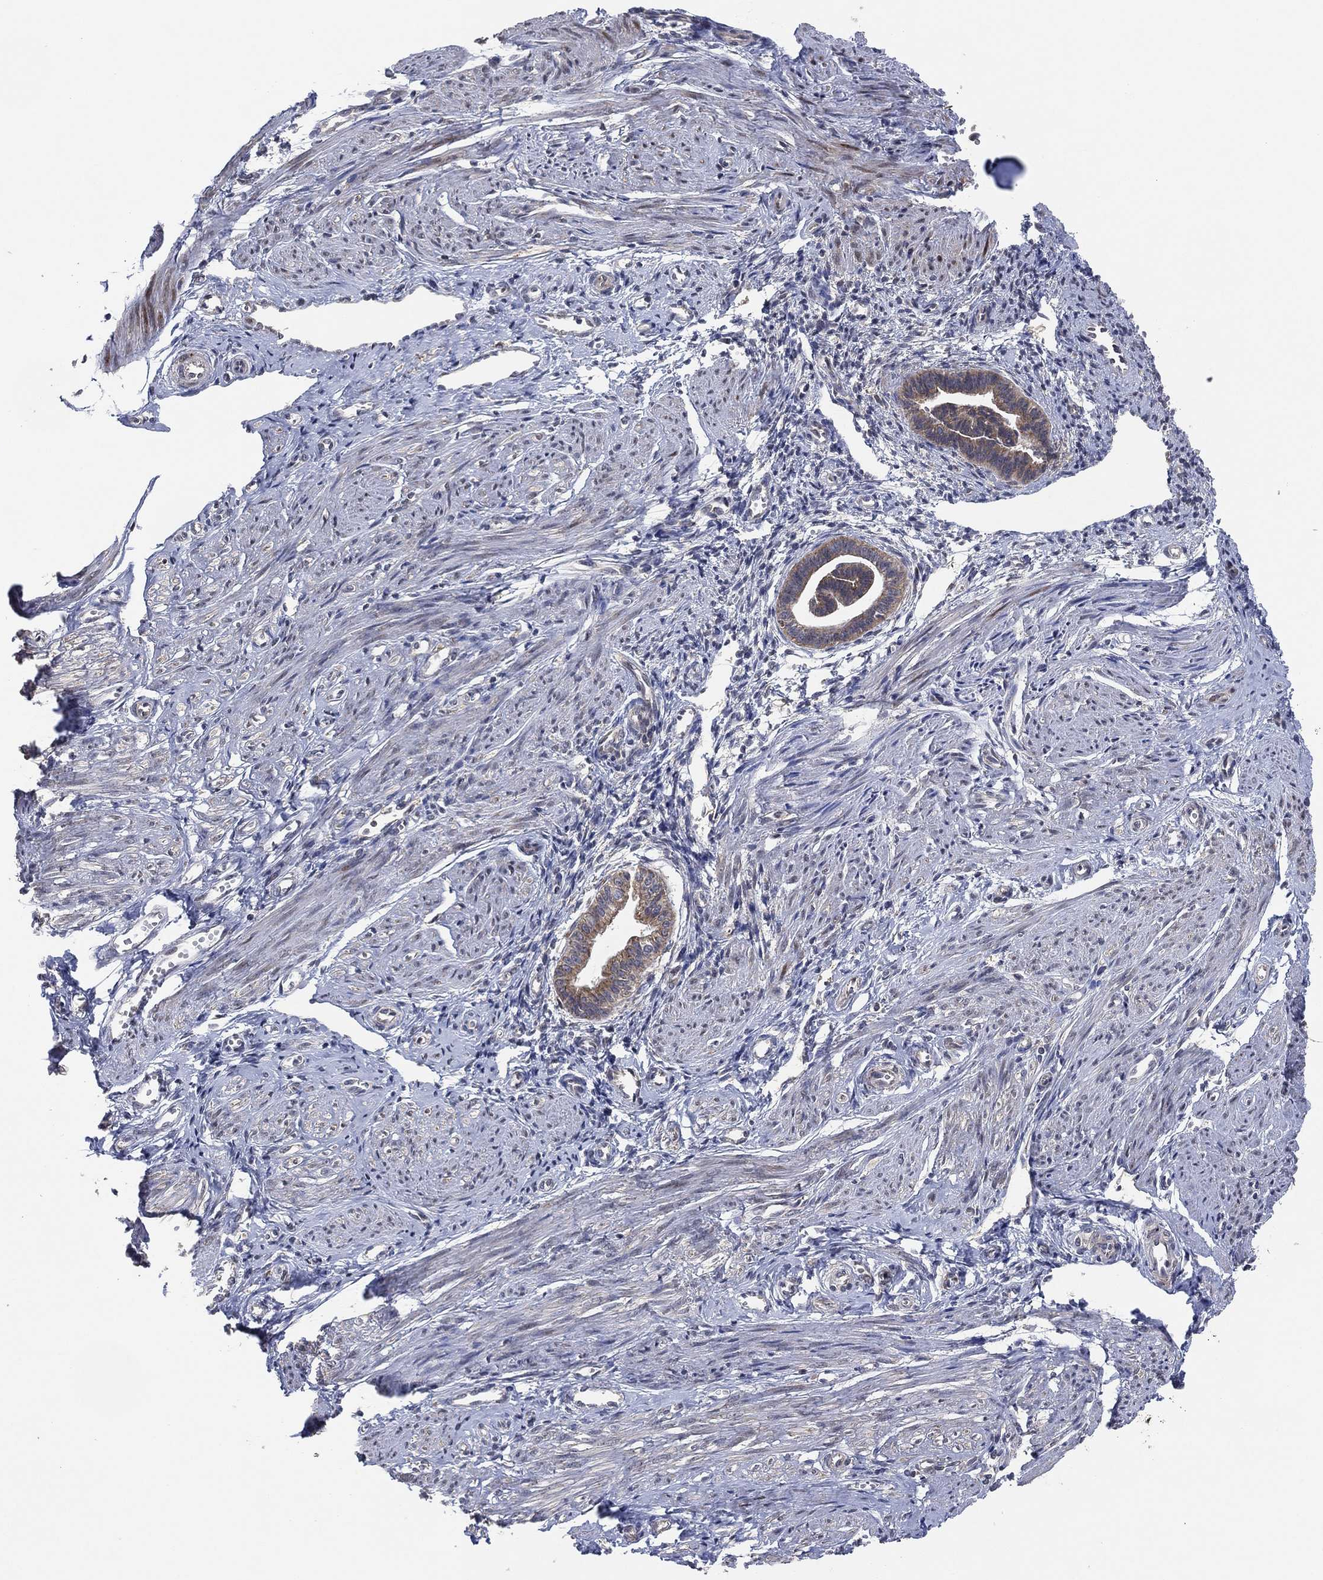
{"staining": {"intensity": "negative", "quantity": "none", "location": "none"}, "tissue": "endometrium", "cell_type": "Cells in endometrial stroma", "image_type": "normal", "snomed": [{"axis": "morphology", "description": "Normal tissue, NOS"}, {"axis": "topography", "description": "Cervix"}, {"axis": "topography", "description": "Endometrium"}], "caption": "Protein analysis of normal endometrium exhibits no significant staining in cells in endometrial stroma.", "gene": "FAM104A", "patient": {"sex": "female", "age": 37}}